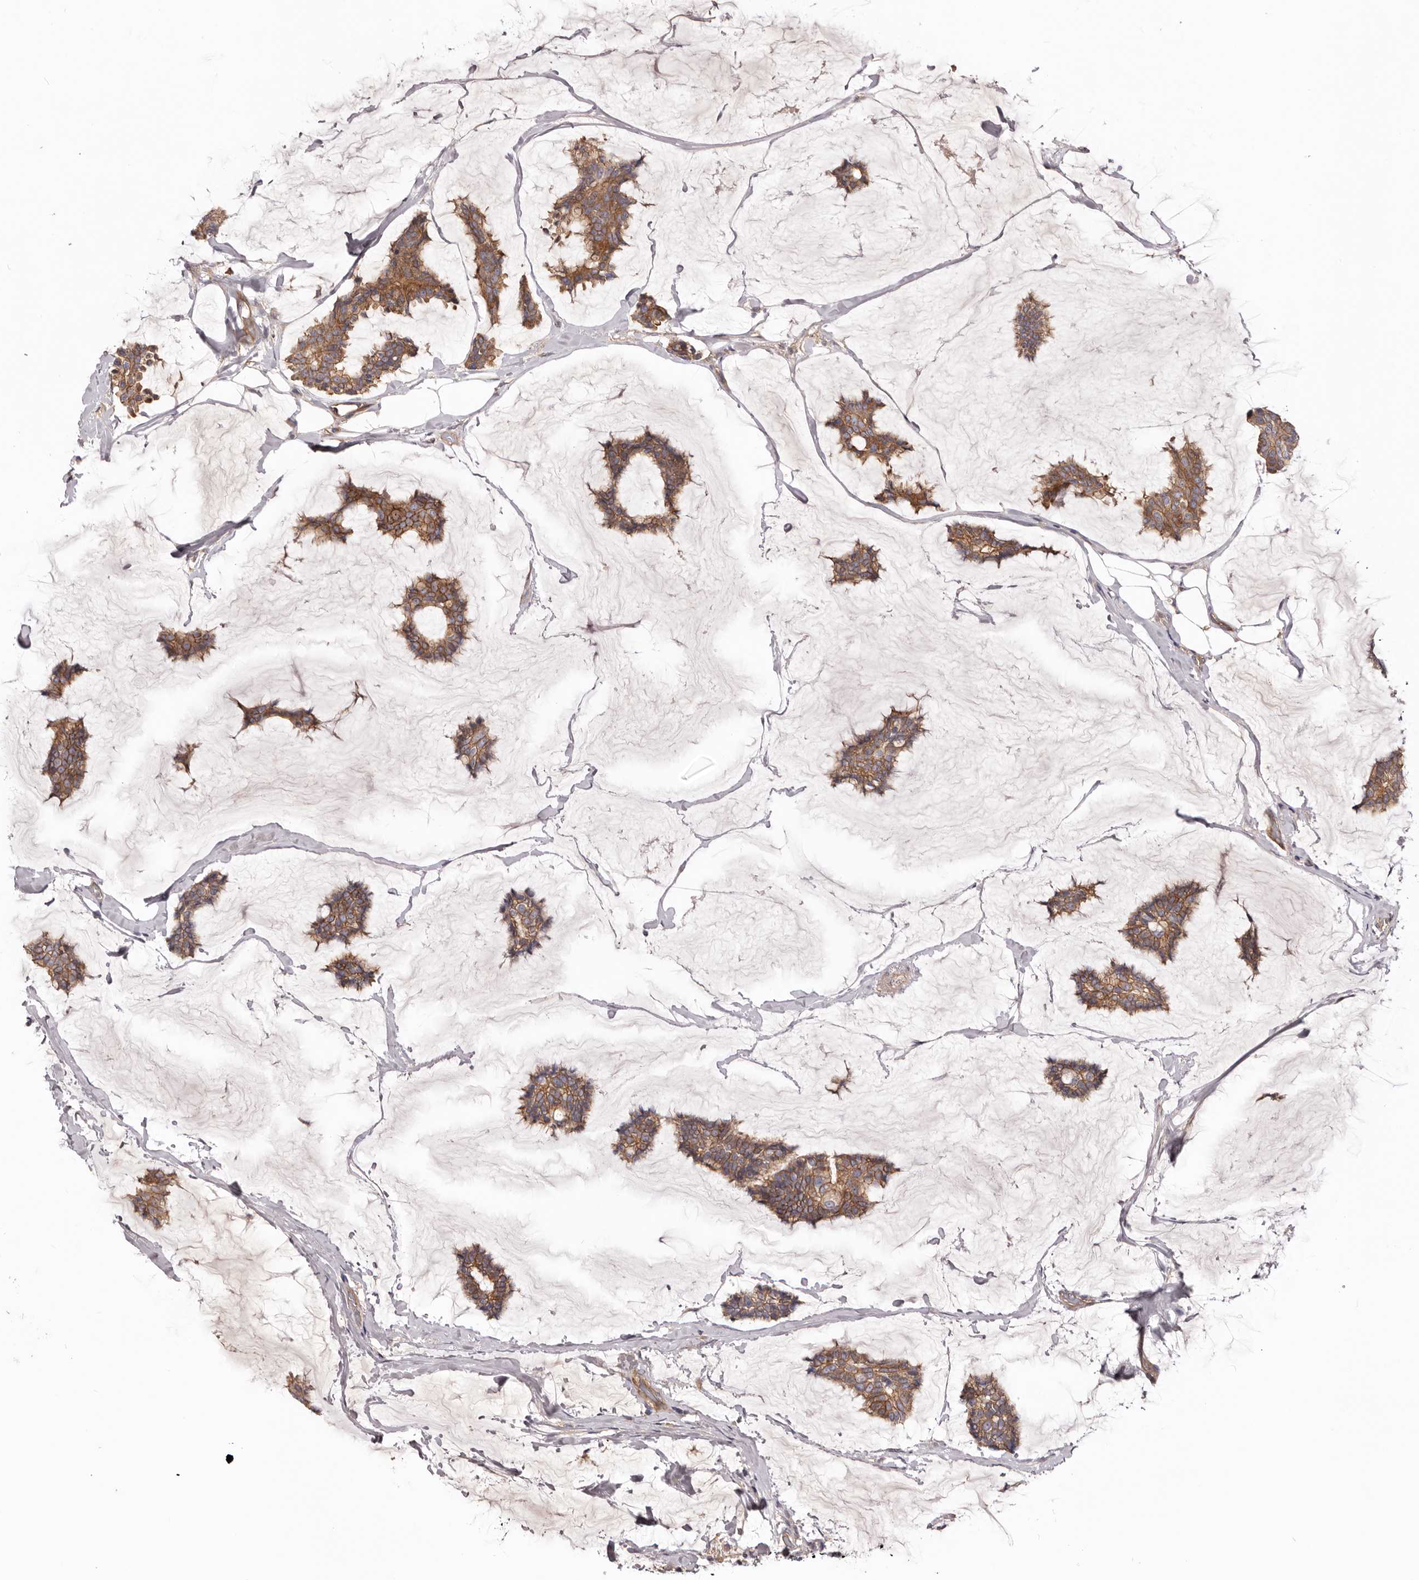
{"staining": {"intensity": "moderate", "quantity": ">75%", "location": "cytoplasmic/membranous"}, "tissue": "breast cancer", "cell_type": "Tumor cells", "image_type": "cancer", "snomed": [{"axis": "morphology", "description": "Duct carcinoma"}, {"axis": "topography", "description": "Breast"}], "caption": "Immunohistochemical staining of human breast cancer reveals medium levels of moderate cytoplasmic/membranous protein positivity in about >75% of tumor cells.", "gene": "DMRT2", "patient": {"sex": "female", "age": 93}}